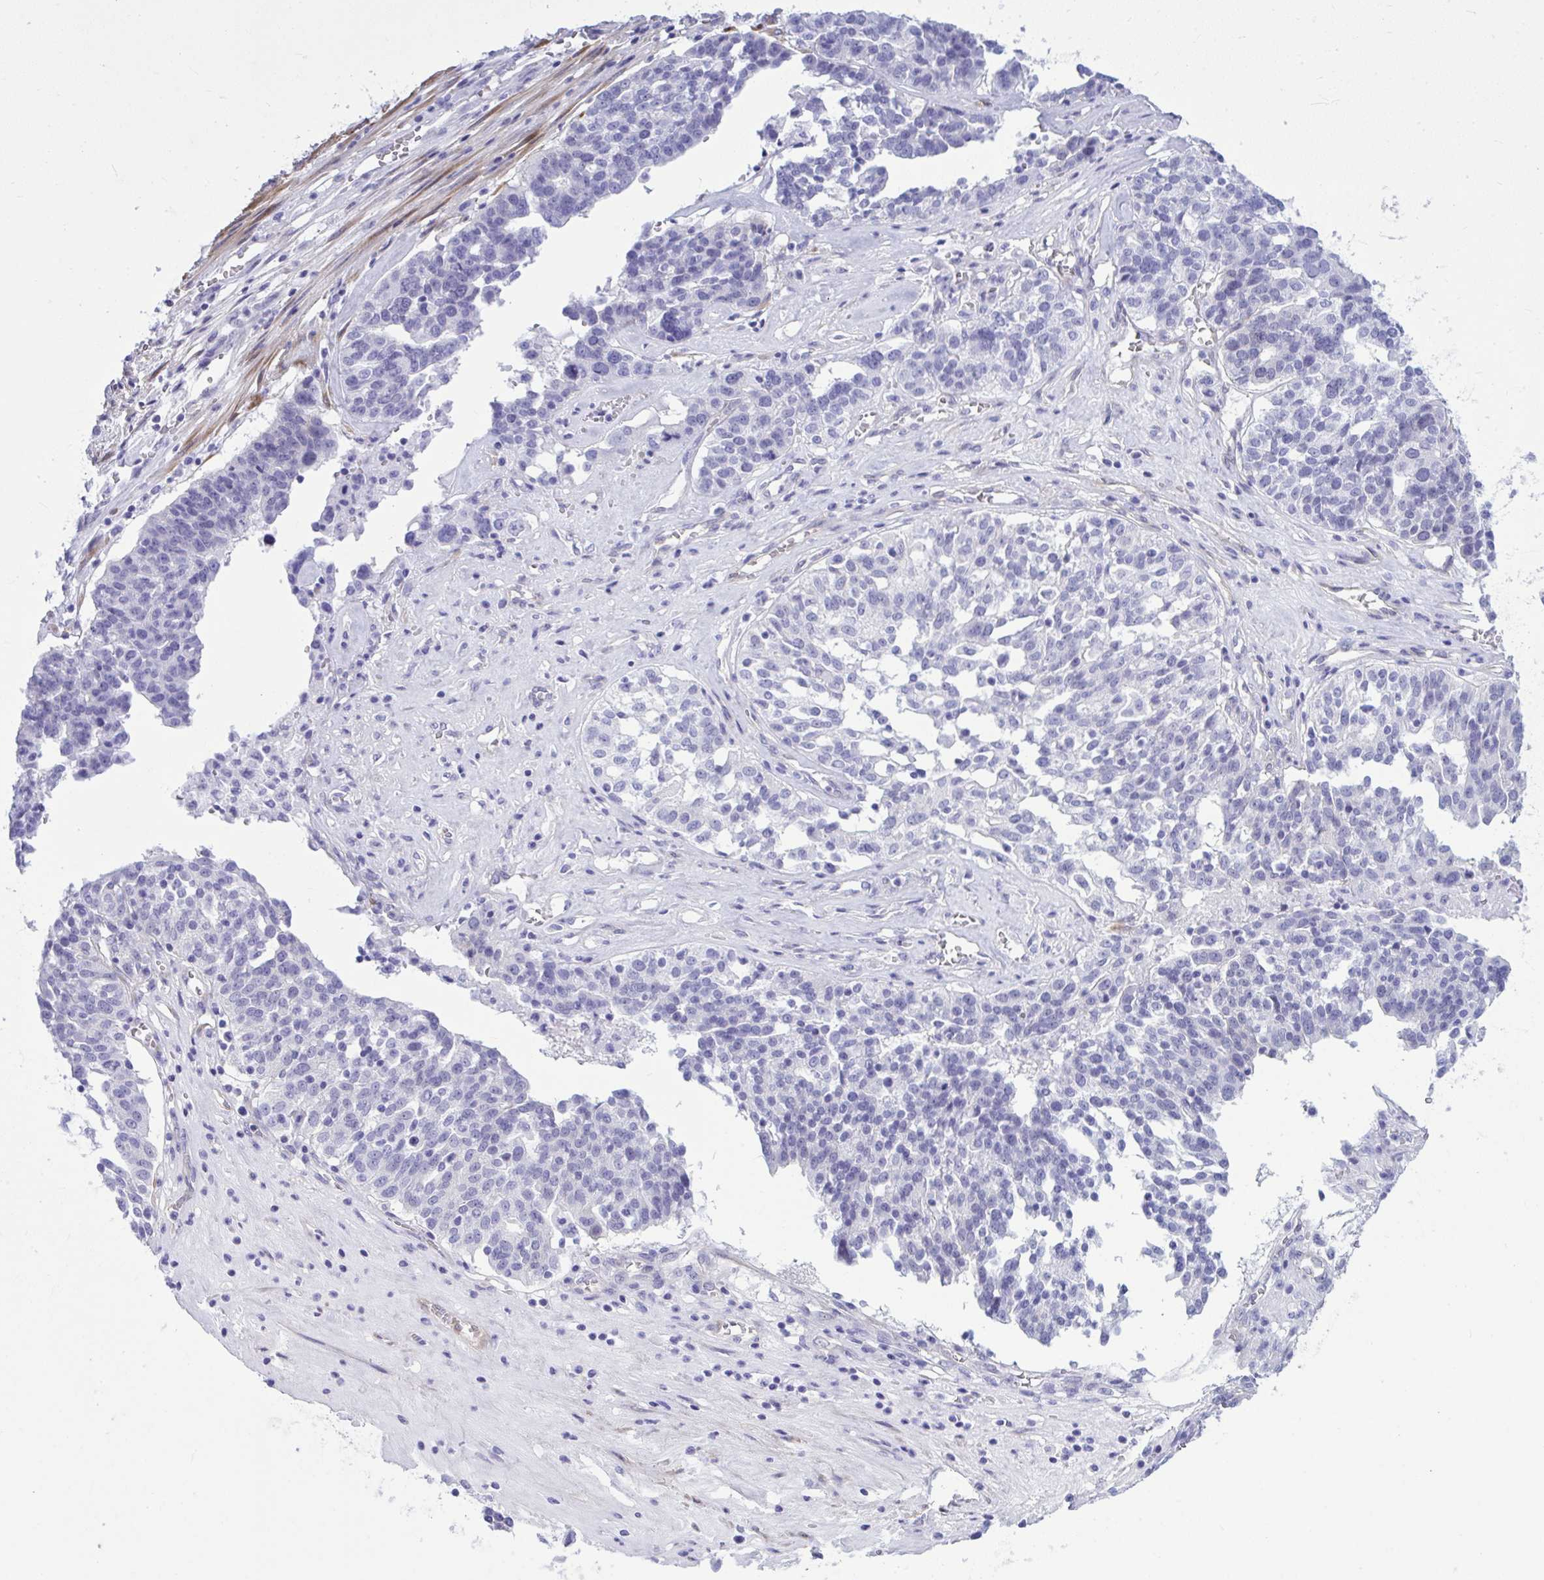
{"staining": {"intensity": "negative", "quantity": "none", "location": "none"}, "tissue": "ovarian cancer", "cell_type": "Tumor cells", "image_type": "cancer", "snomed": [{"axis": "morphology", "description": "Cystadenocarcinoma, serous, NOS"}, {"axis": "topography", "description": "Ovary"}], "caption": "There is no significant staining in tumor cells of ovarian serous cystadenocarcinoma.", "gene": "LIMS2", "patient": {"sex": "female", "age": 59}}